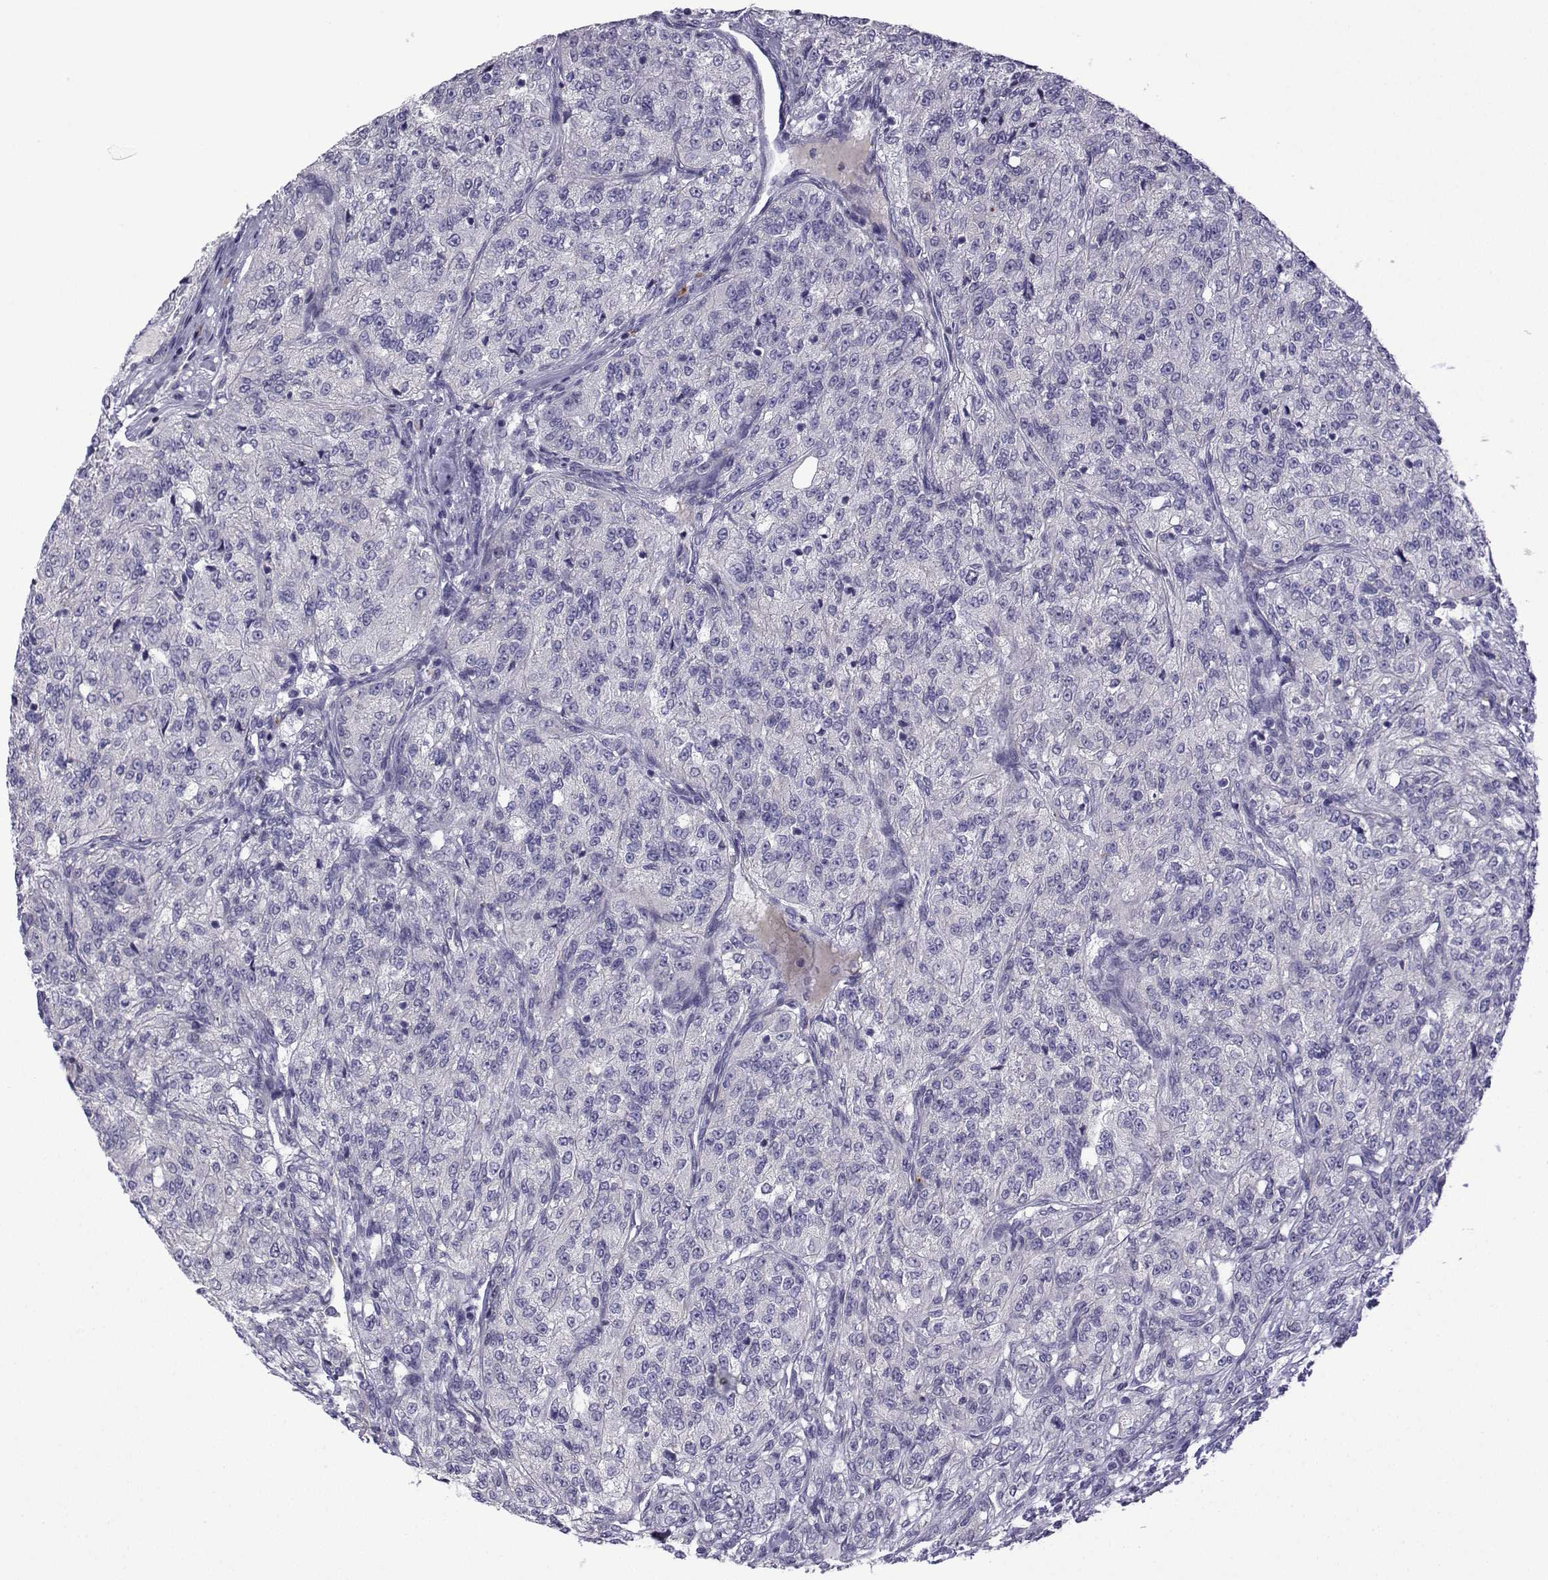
{"staining": {"intensity": "negative", "quantity": "none", "location": "none"}, "tissue": "renal cancer", "cell_type": "Tumor cells", "image_type": "cancer", "snomed": [{"axis": "morphology", "description": "Adenocarcinoma, NOS"}, {"axis": "topography", "description": "Kidney"}], "caption": "IHC of human adenocarcinoma (renal) shows no staining in tumor cells.", "gene": "SPACA7", "patient": {"sex": "female", "age": 63}}